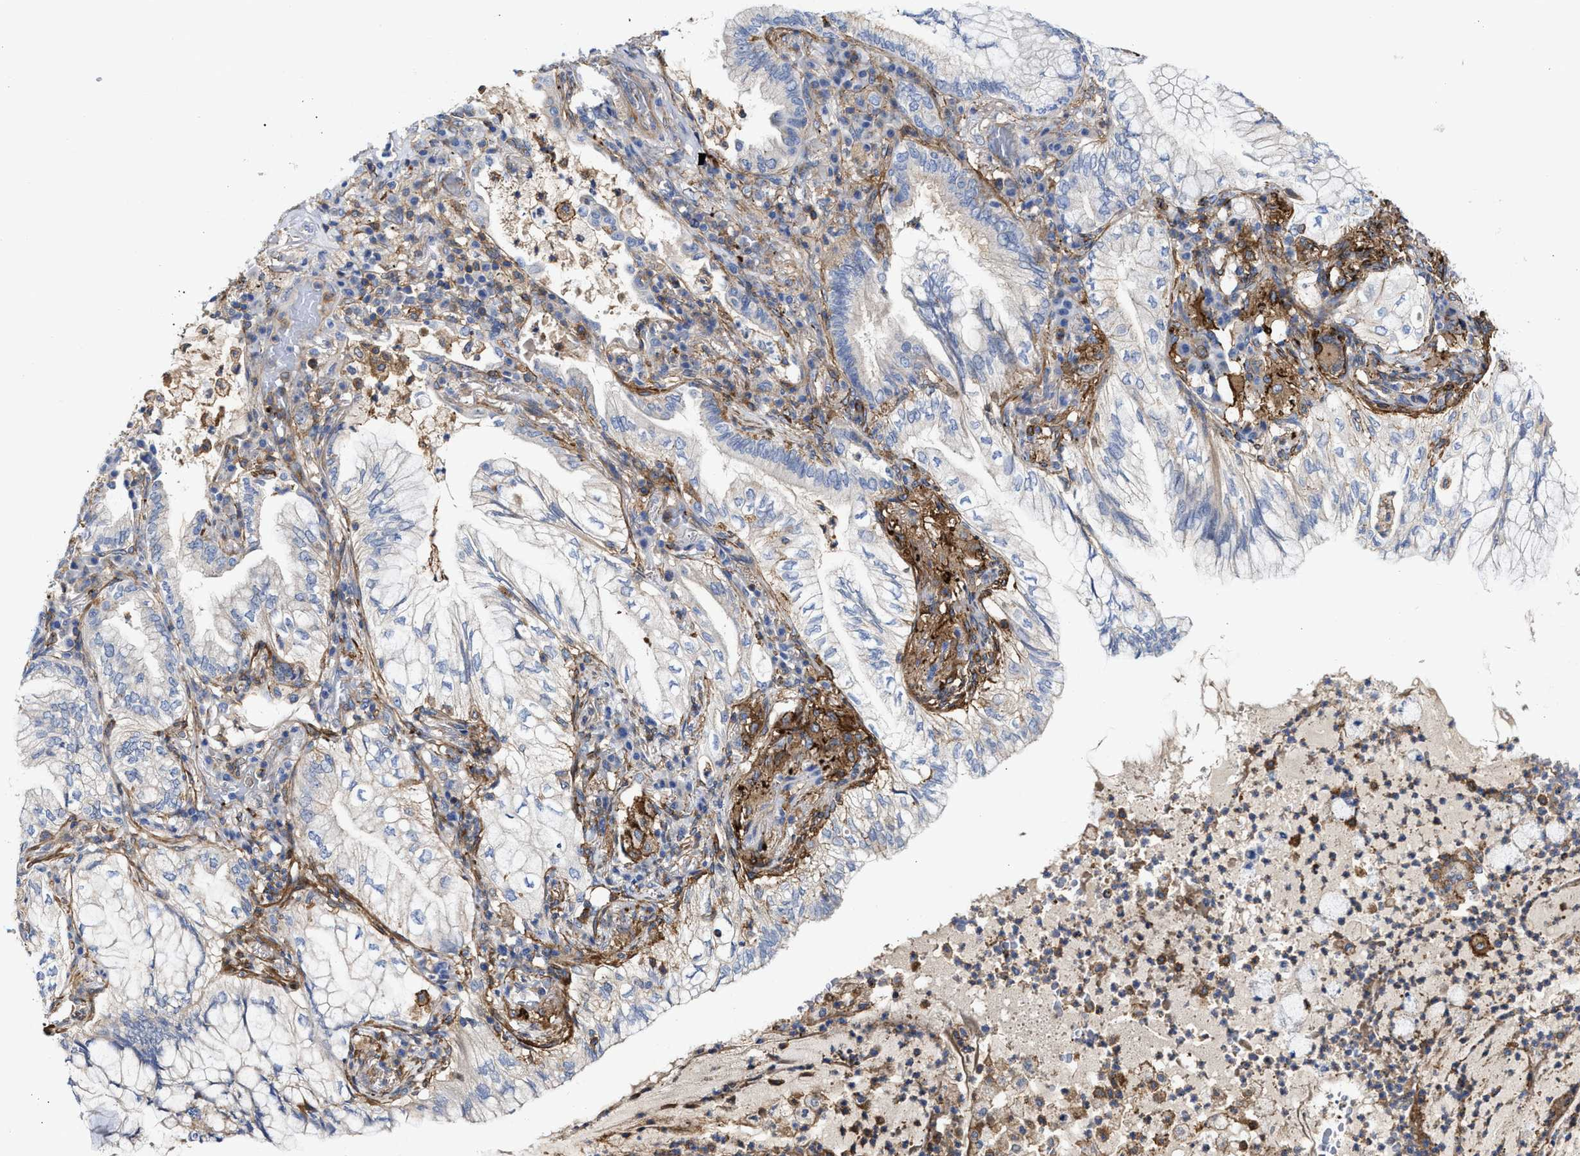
{"staining": {"intensity": "negative", "quantity": "none", "location": "none"}, "tissue": "lung cancer", "cell_type": "Tumor cells", "image_type": "cancer", "snomed": [{"axis": "morphology", "description": "Adenocarcinoma, NOS"}, {"axis": "topography", "description": "Lung"}], "caption": "This histopathology image is of lung adenocarcinoma stained with immunohistochemistry to label a protein in brown with the nuclei are counter-stained blue. There is no staining in tumor cells.", "gene": "HS3ST5", "patient": {"sex": "female", "age": 70}}